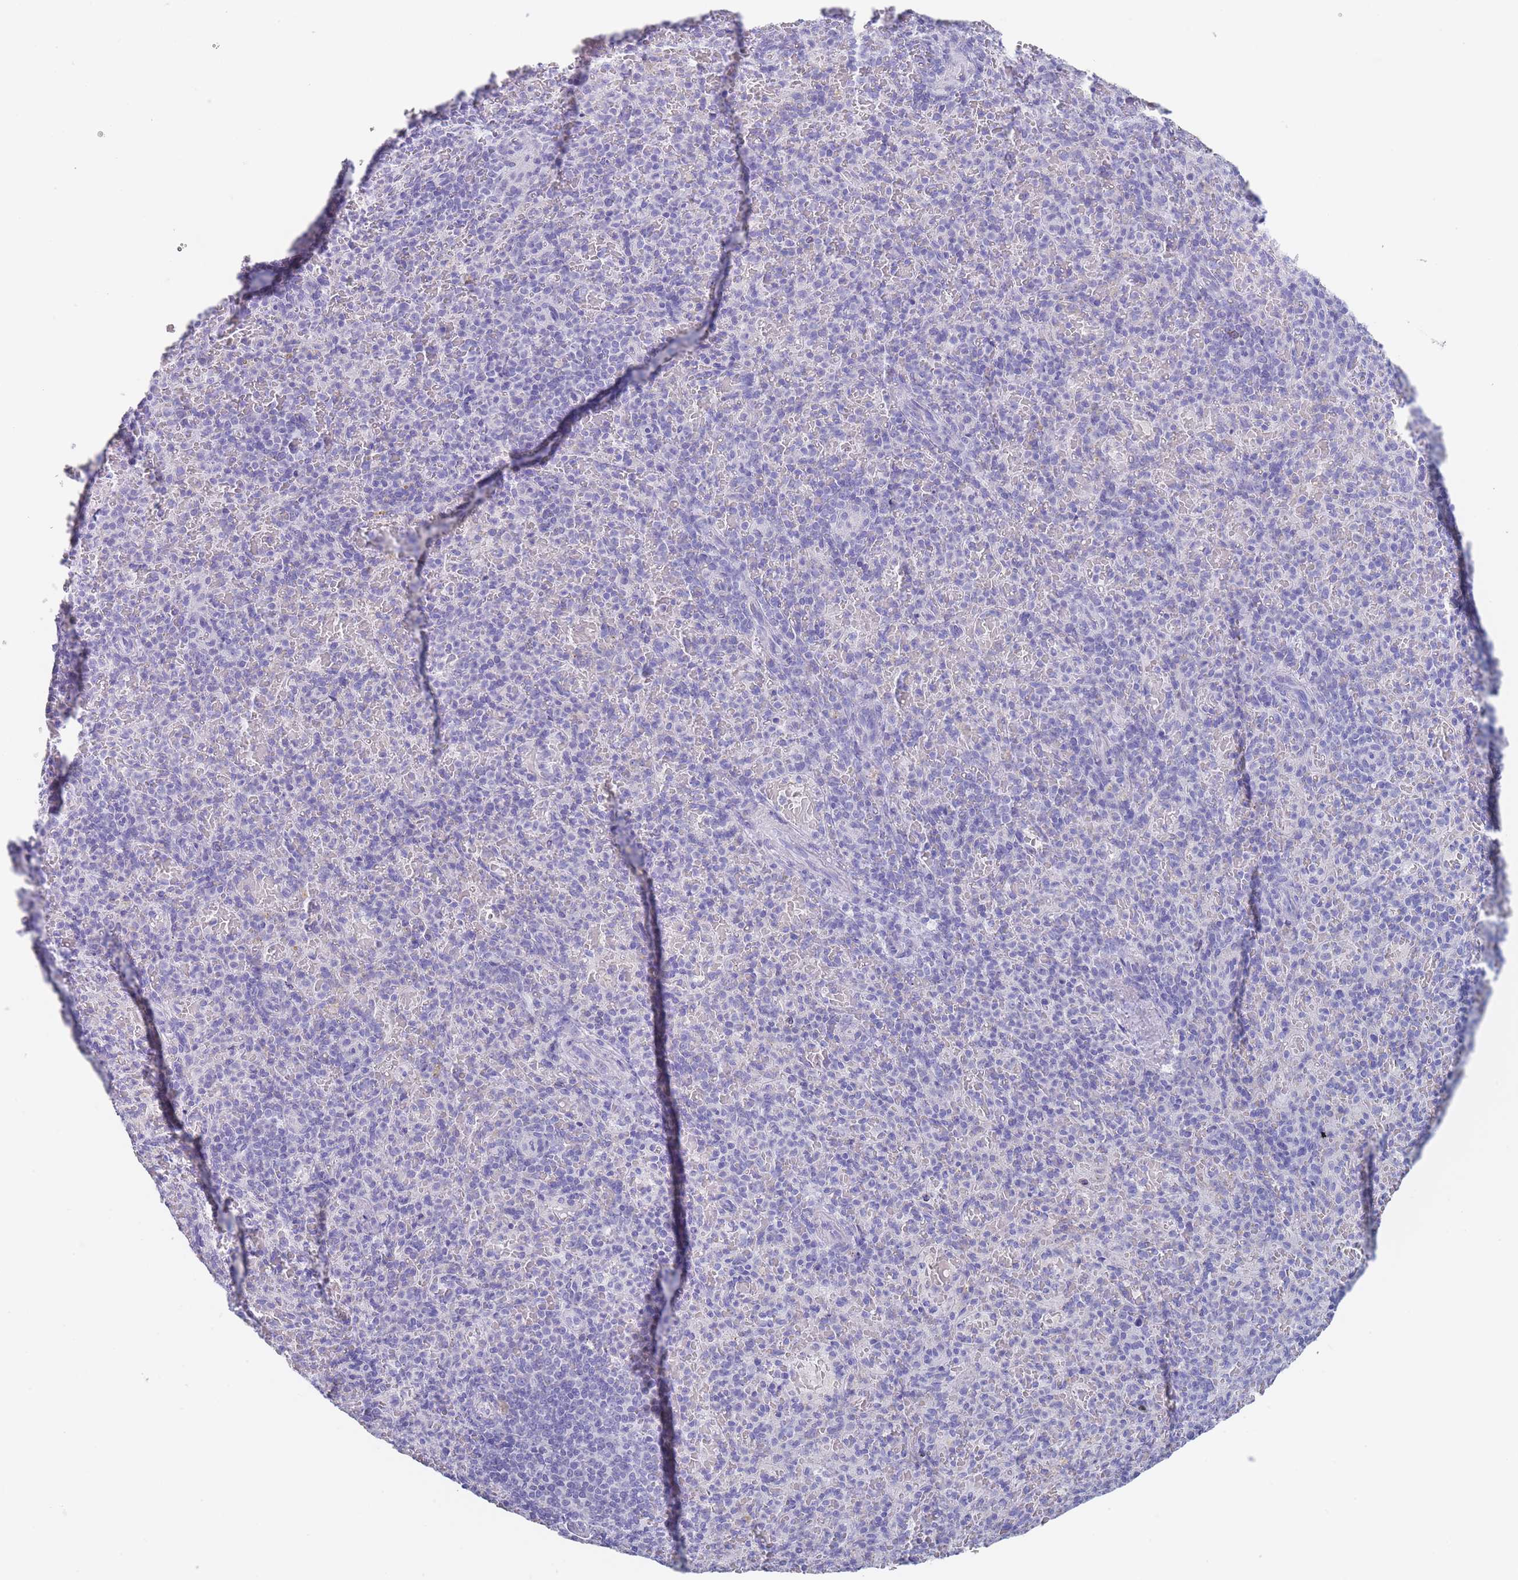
{"staining": {"intensity": "negative", "quantity": "none", "location": "none"}, "tissue": "spleen", "cell_type": "Cells in red pulp", "image_type": "normal", "snomed": [{"axis": "morphology", "description": "Normal tissue, NOS"}, {"axis": "topography", "description": "Spleen"}], "caption": "Immunohistochemistry of benign spleen displays no staining in cells in red pulp.", "gene": "SCCPDH", "patient": {"sex": "female", "age": 74}}